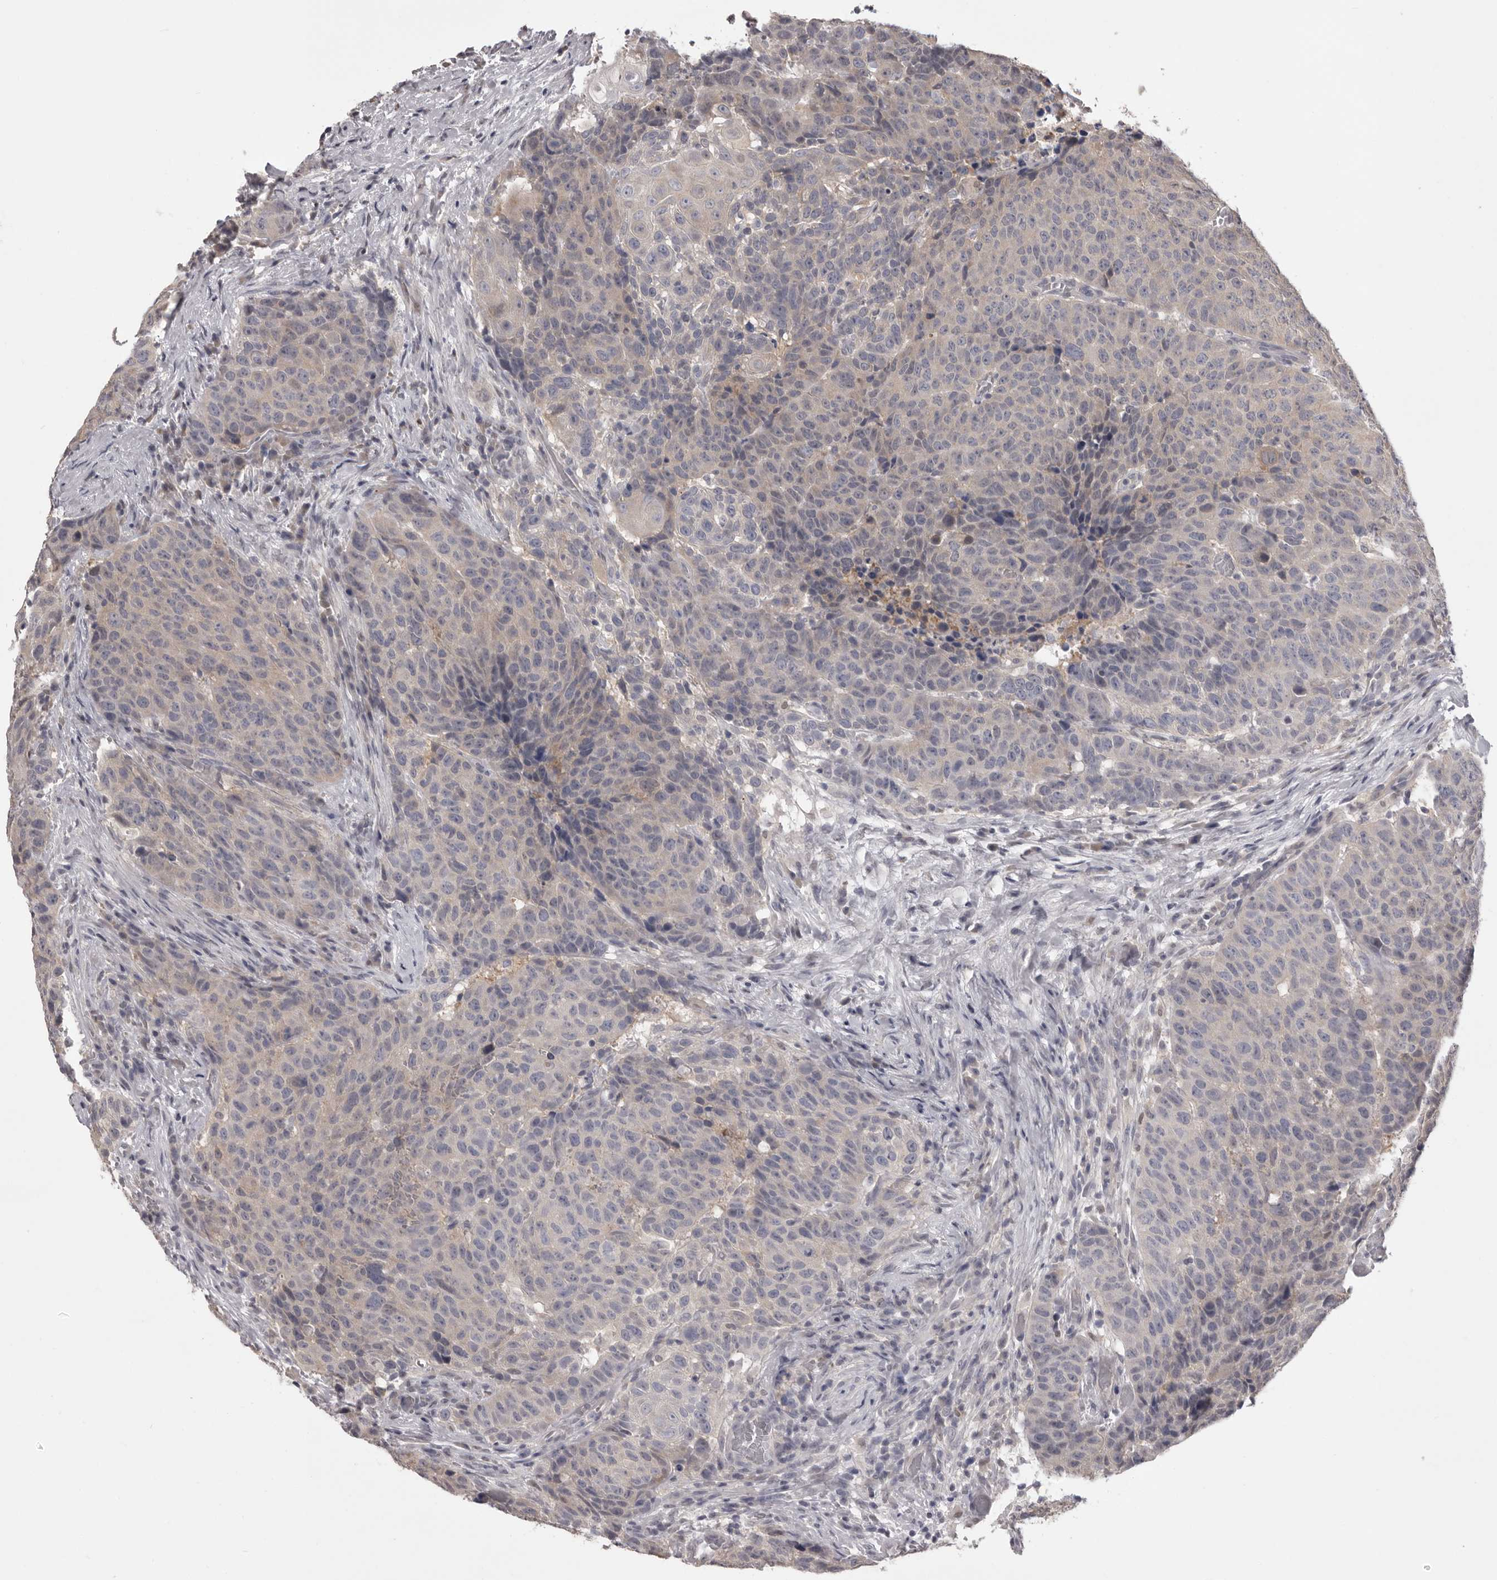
{"staining": {"intensity": "negative", "quantity": "none", "location": "none"}, "tissue": "head and neck cancer", "cell_type": "Tumor cells", "image_type": "cancer", "snomed": [{"axis": "morphology", "description": "Squamous cell carcinoma, NOS"}, {"axis": "topography", "description": "Head-Neck"}], "caption": "High power microscopy photomicrograph of an immunohistochemistry (IHC) micrograph of head and neck cancer (squamous cell carcinoma), revealing no significant expression in tumor cells.", "gene": "MDH1", "patient": {"sex": "male", "age": 66}}